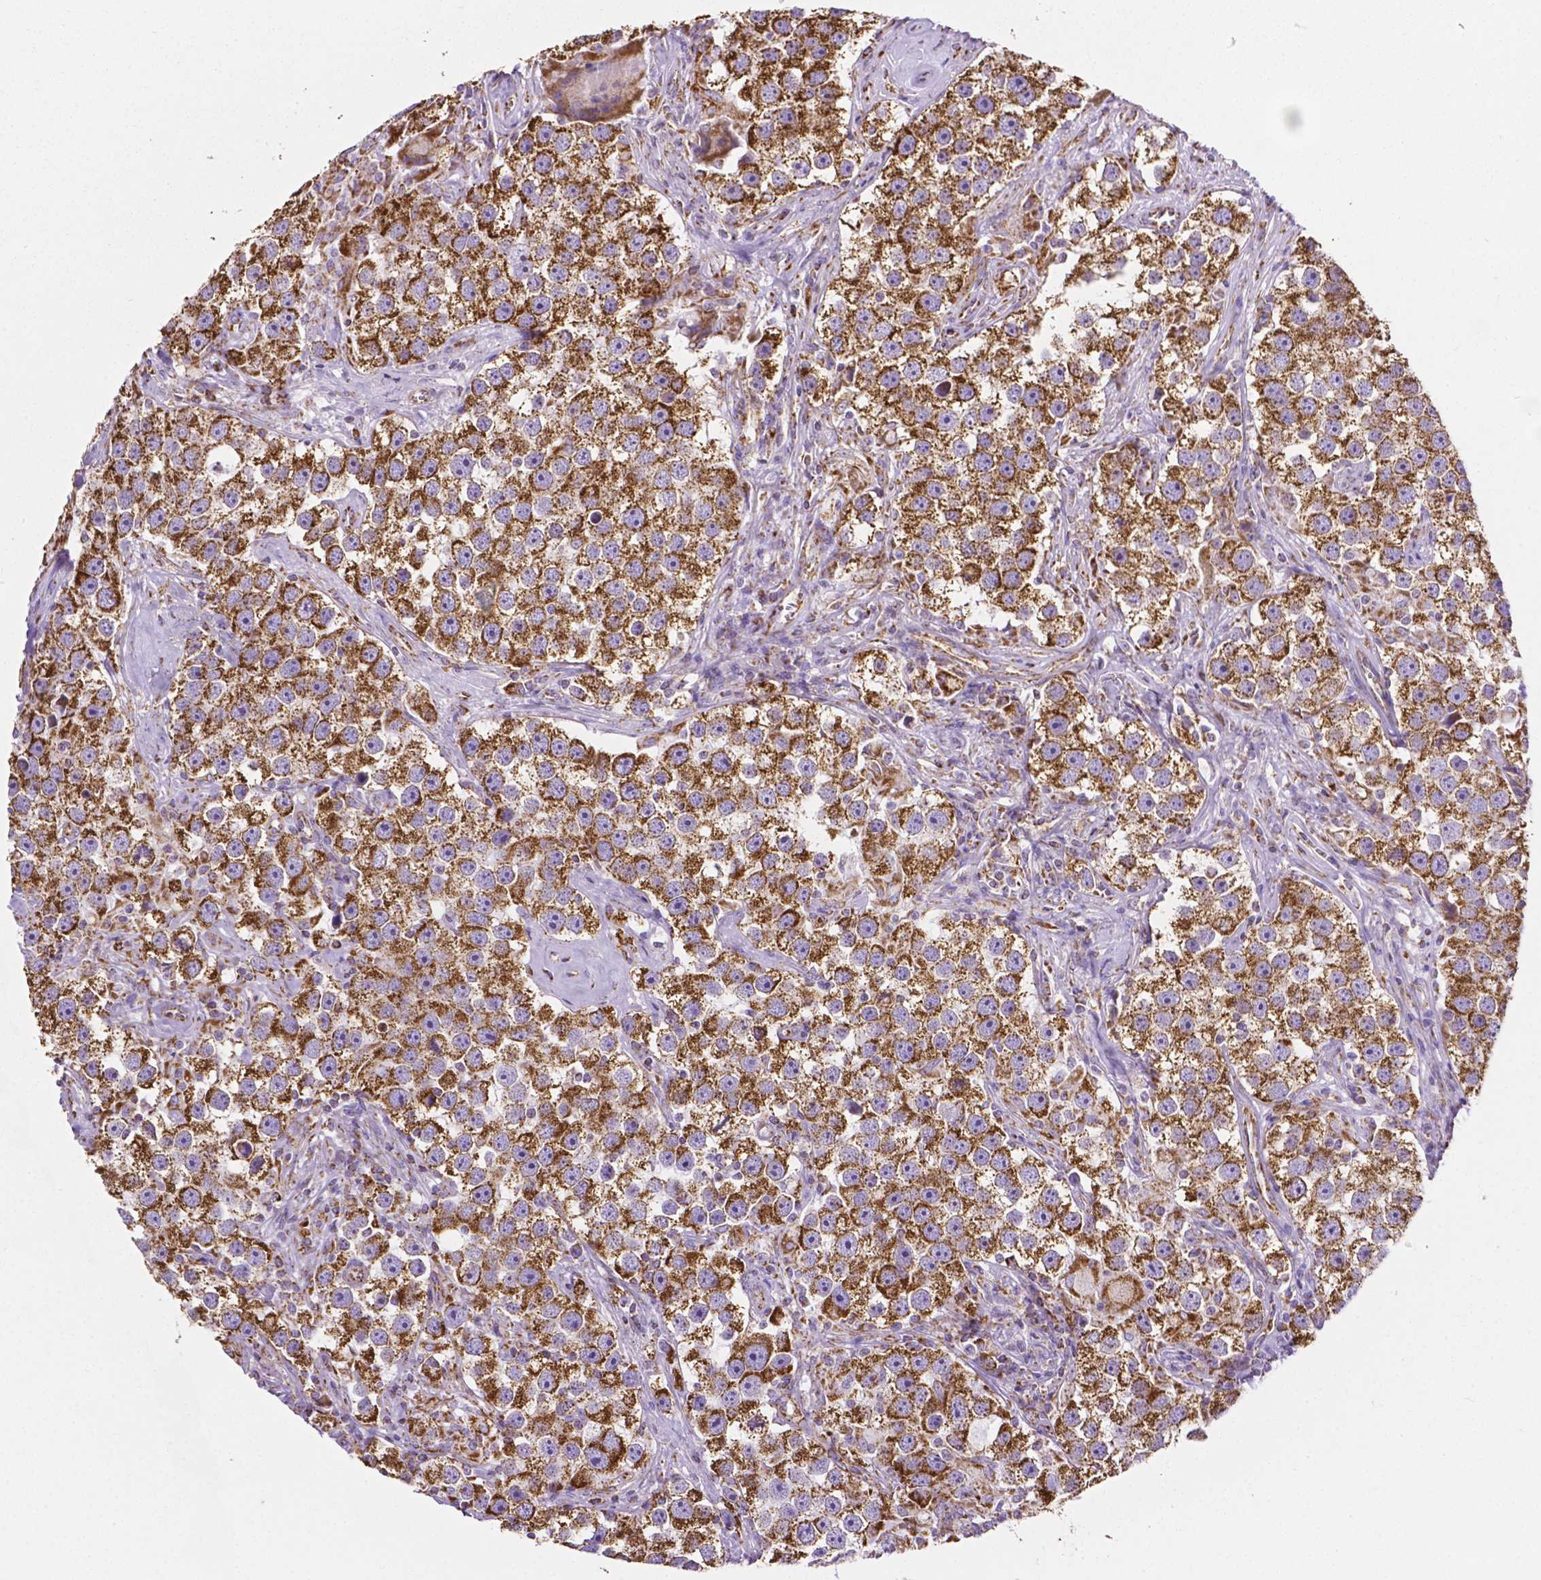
{"staining": {"intensity": "strong", "quantity": ">75%", "location": "cytoplasmic/membranous"}, "tissue": "testis cancer", "cell_type": "Tumor cells", "image_type": "cancer", "snomed": [{"axis": "morphology", "description": "Seminoma, NOS"}, {"axis": "topography", "description": "Testis"}], "caption": "Immunohistochemical staining of human testis seminoma exhibits strong cytoplasmic/membranous protein positivity in approximately >75% of tumor cells. The staining was performed using DAB, with brown indicating positive protein expression. Nuclei are stained blue with hematoxylin.", "gene": "RMDN3", "patient": {"sex": "male", "age": 49}}